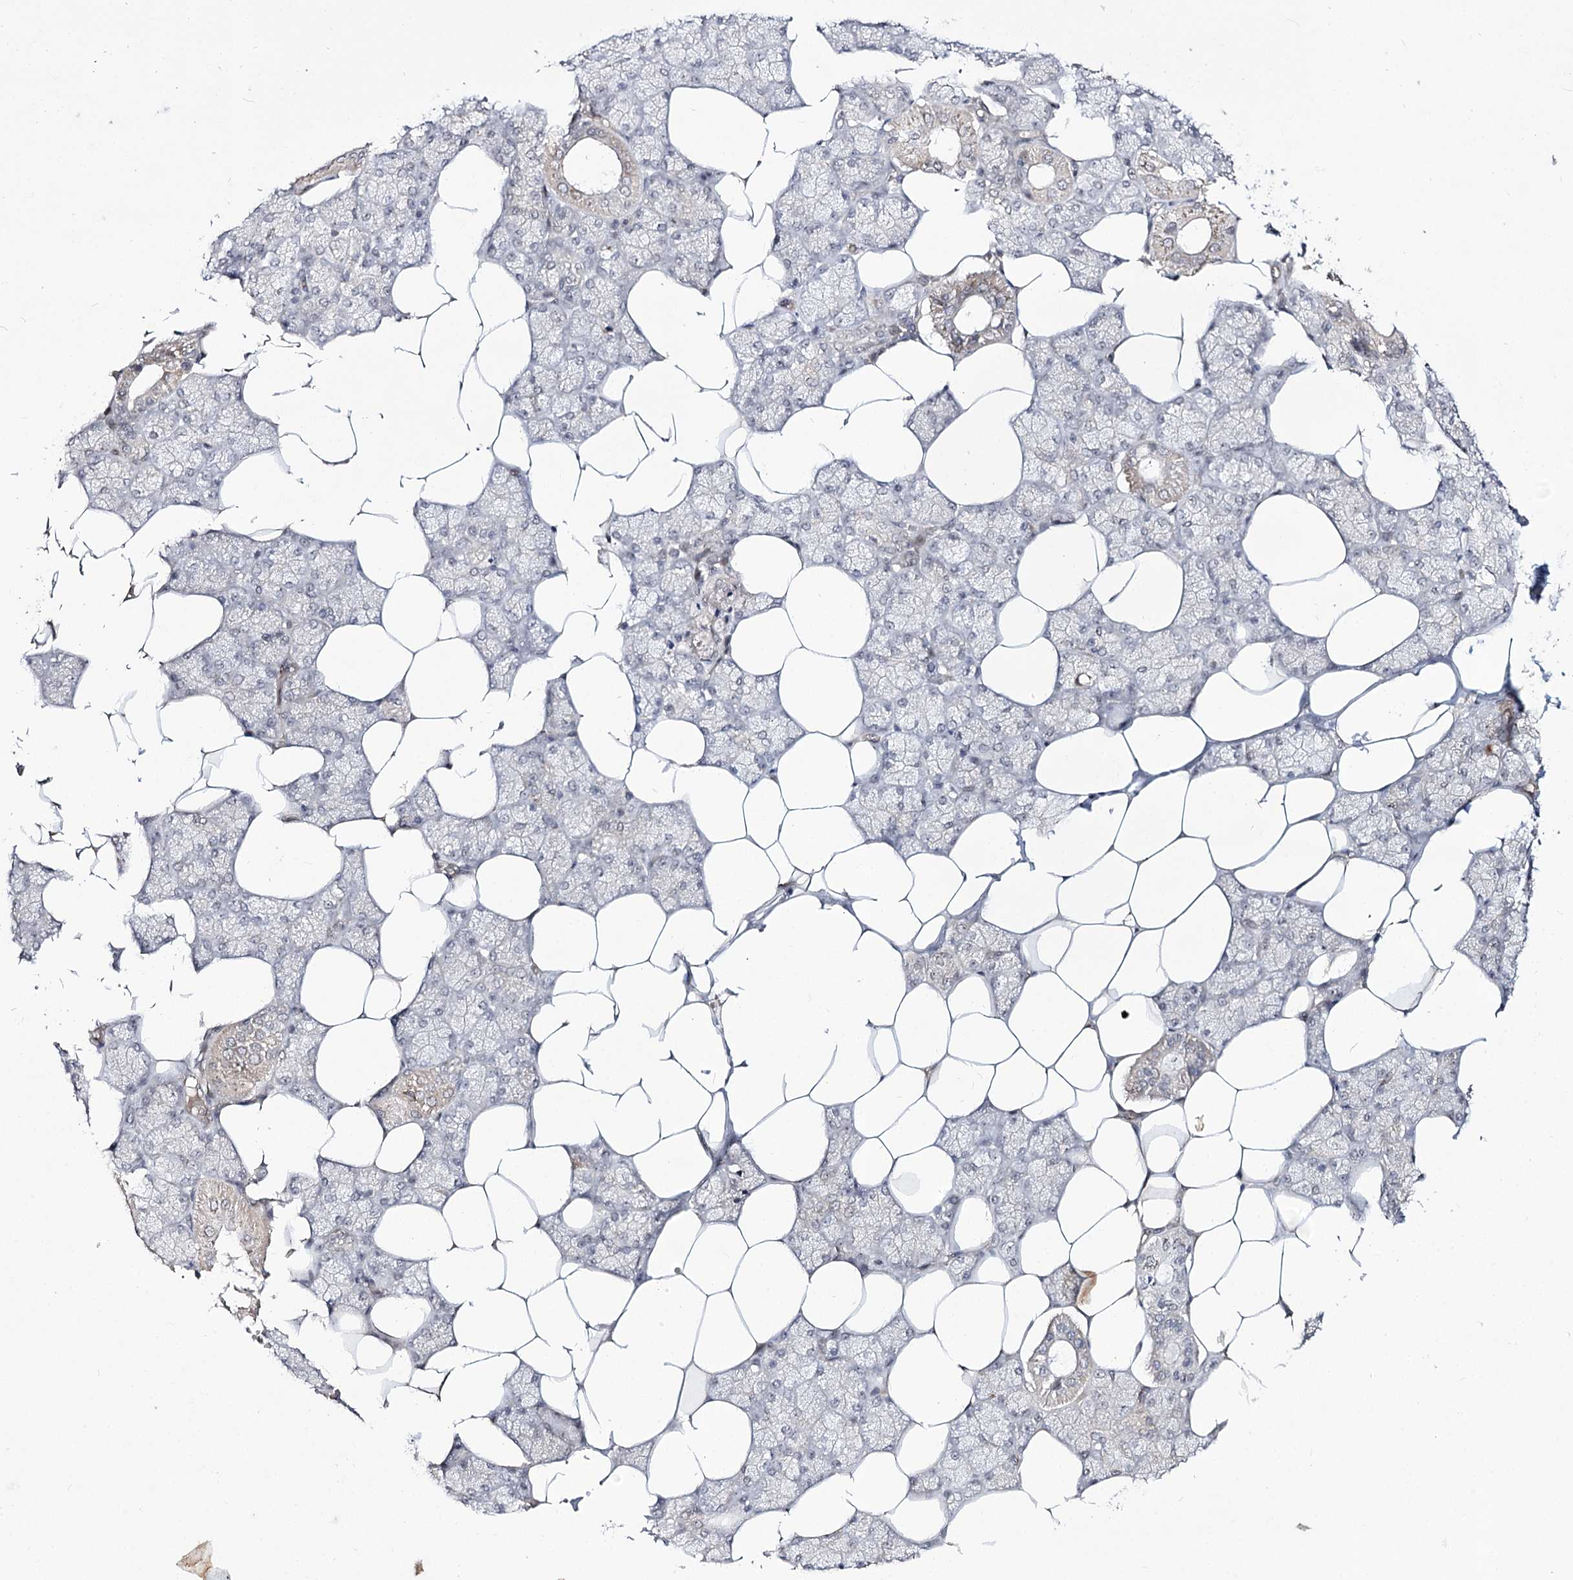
{"staining": {"intensity": "moderate", "quantity": "<25%", "location": "cytoplasmic/membranous"}, "tissue": "salivary gland", "cell_type": "Glandular cells", "image_type": "normal", "snomed": [{"axis": "morphology", "description": "Normal tissue, NOS"}, {"axis": "topography", "description": "Salivary gland"}], "caption": "An image showing moderate cytoplasmic/membranous expression in about <25% of glandular cells in benign salivary gland, as visualized by brown immunohistochemical staining.", "gene": "RRP9", "patient": {"sex": "male", "age": 62}}